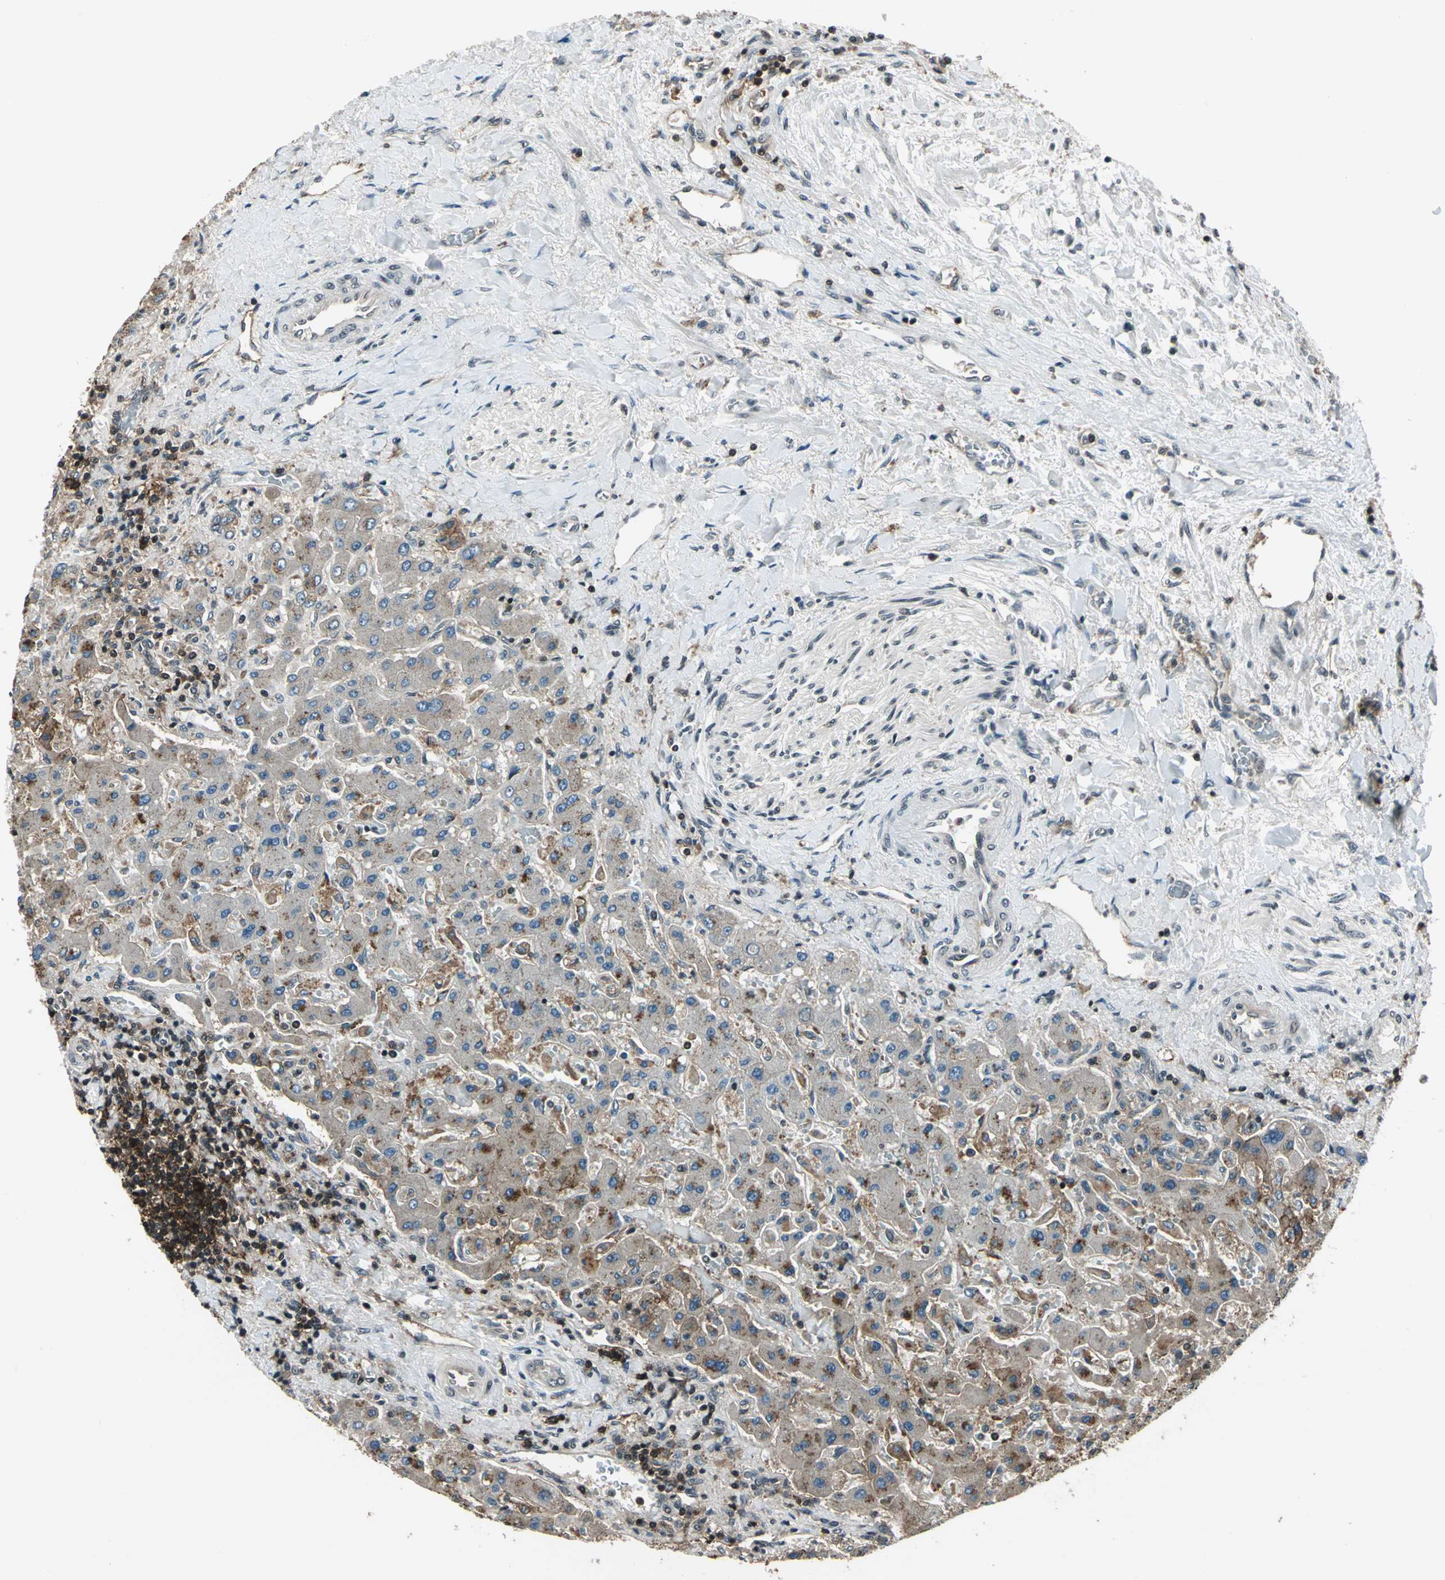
{"staining": {"intensity": "moderate", "quantity": "25%-75%", "location": "cytoplasmic/membranous"}, "tissue": "liver cancer", "cell_type": "Tumor cells", "image_type": "cancer", "snomed": [{"axis": "morphology", "description": "Cholangiocarcinoma"}, {"axis": "topography", "description": "Liver"}], "caption": "High-power microscopy captured an immunohistochemistry image of cholangiocarcinoma (liver), revealing moderate cytoplasmic/membranous staining in approximately 25%-75% of tumor cells.", "gene": "NR2C2", "patient": {"sex": "male", "age": 50}}